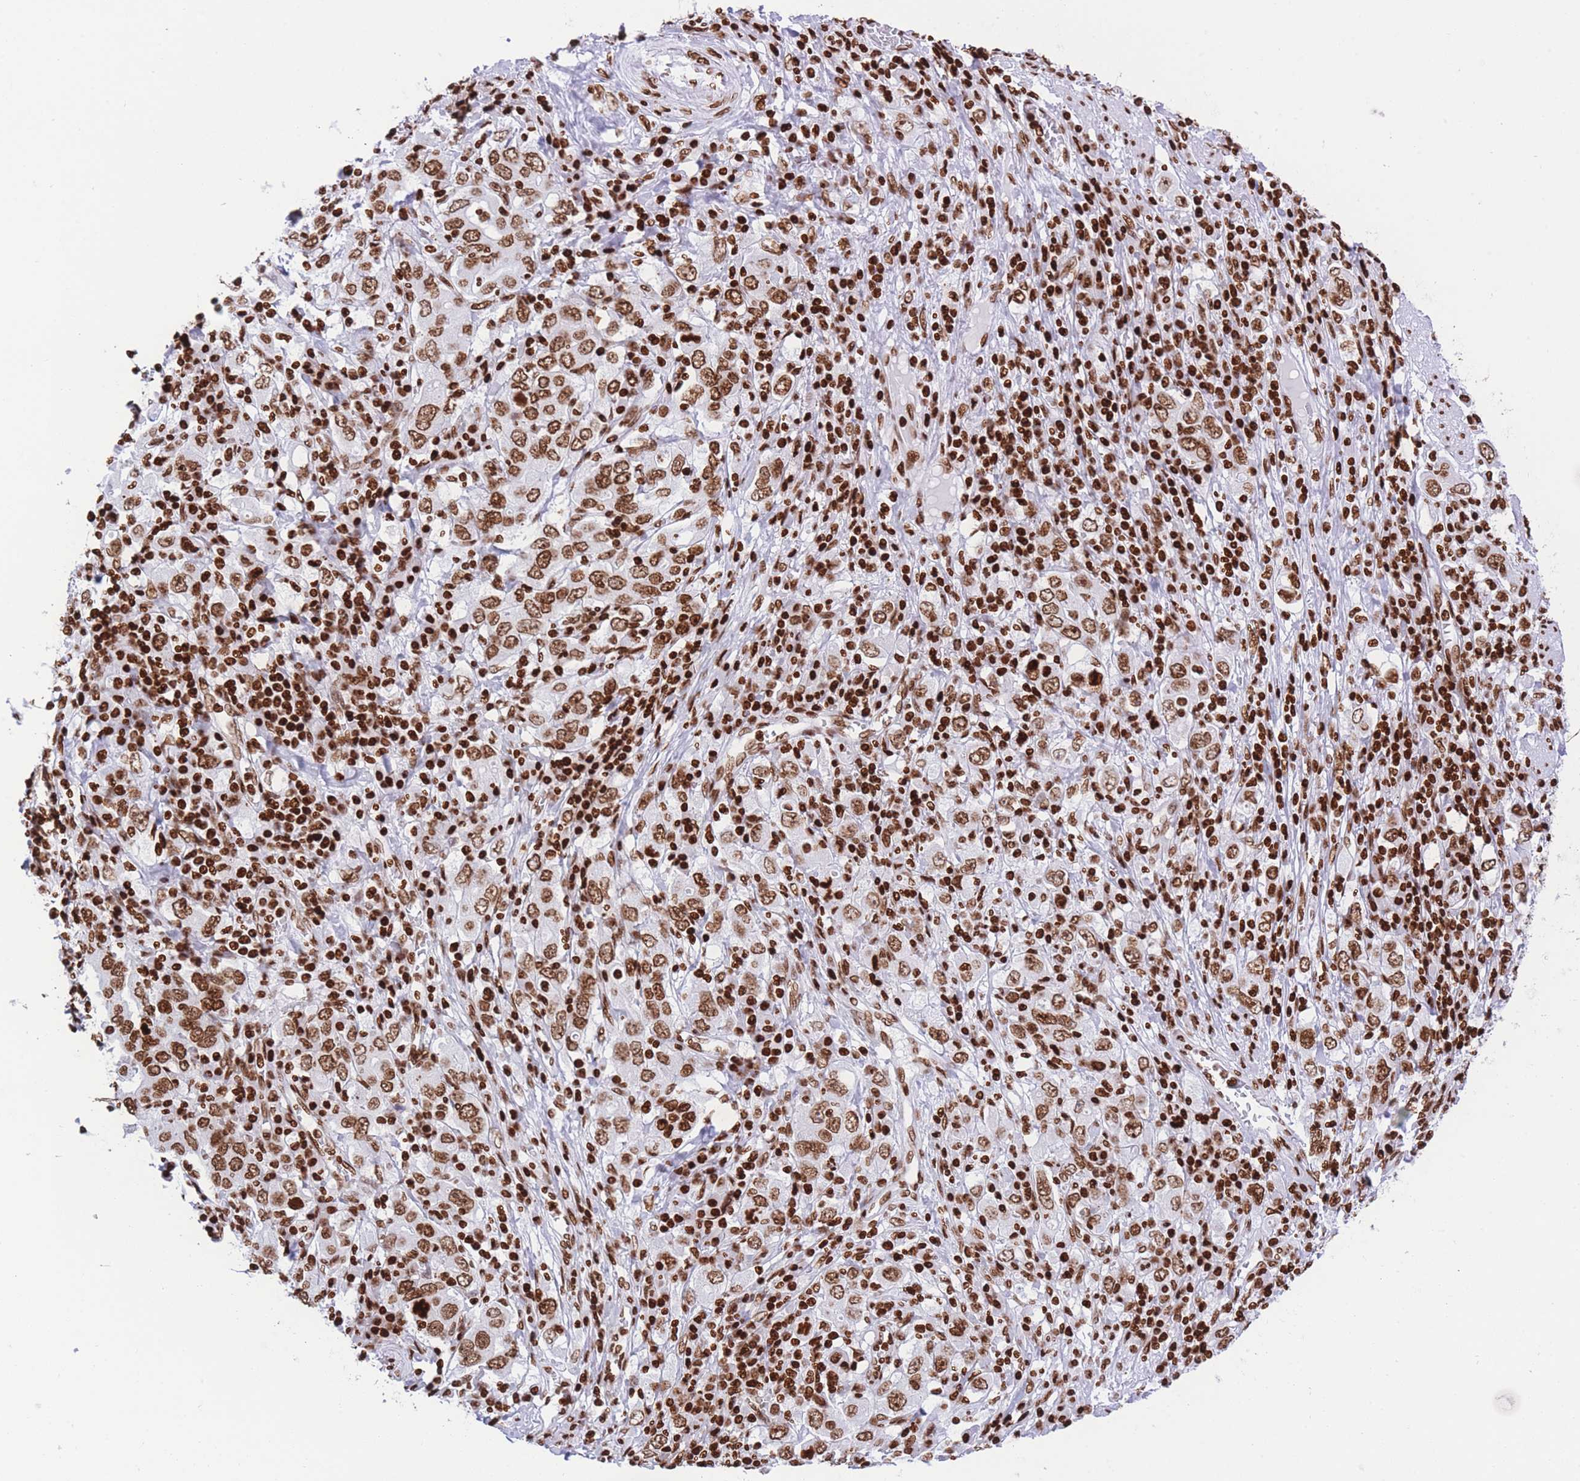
{"staining": {"intensity": "moderate", "quantity": ">75%", "location": "nuclear"}, "tissue": "stomach cancer", "cell_type": "Tumor cells", "image_type": "cancer", "snomed": [{"axis": "morphology", "description": "Adenocarcinoma, NOS"}, {"axis": "topography", "description": "Stomach, upper"}, {"axis": "topography", "description": "Stomach"}], "caption": "There is medium levels of moderate nuclear staining in tumor cells of stomach adenocarcinoma, as demonstrated by immunohistochemical staining (brown color).", "gene": "H2BC11", "patient": {"sex": "male", "age": 62}}